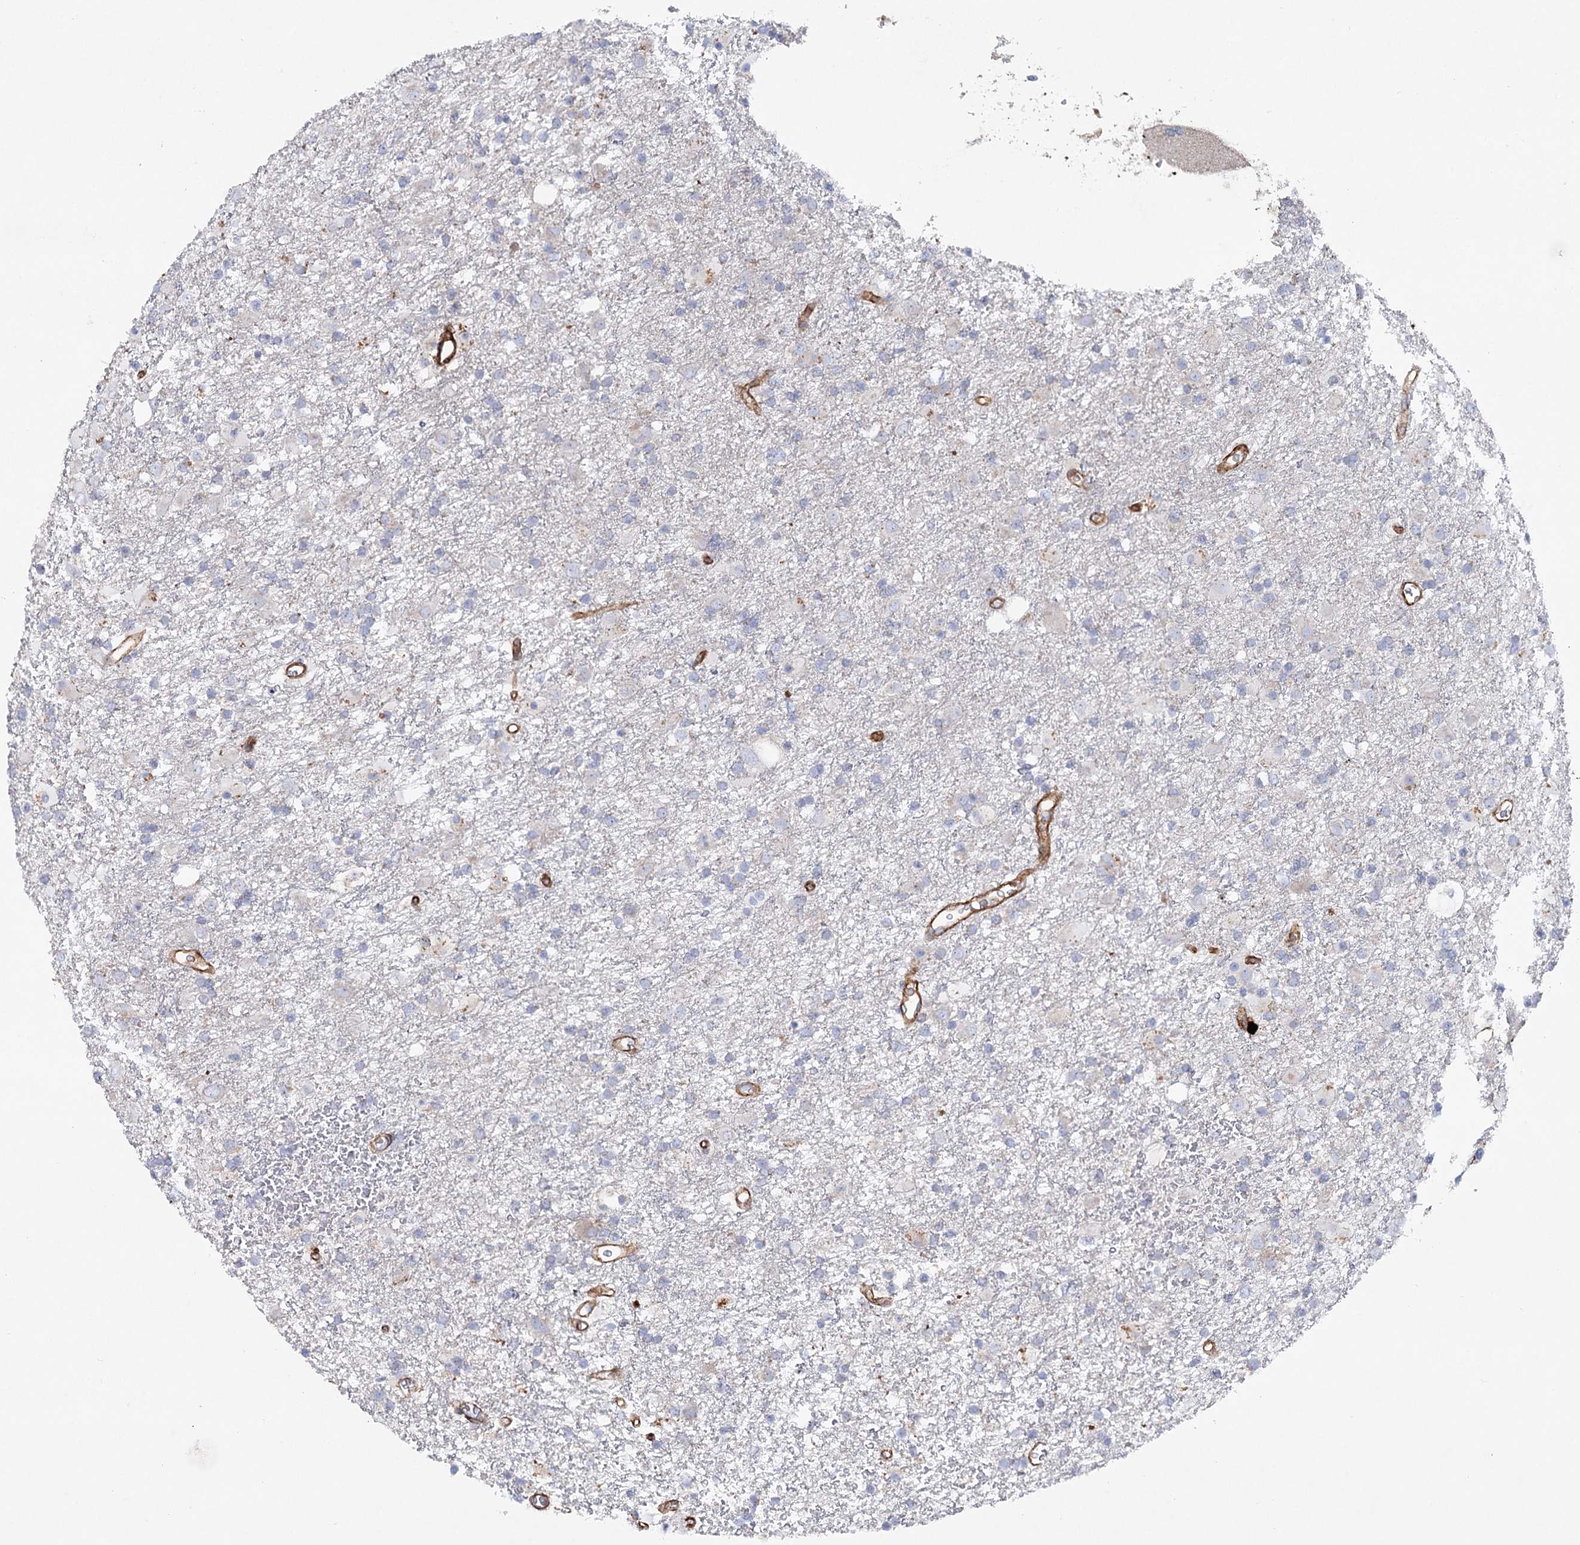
{"staining": {"intensity": "negative", "quantity": "none", "location": "none"}, "tissue": "glioma", "cell_type": "Tumor cells", "image_type": "cancer", "snomed": [{"axis": "morphology", "description": "Glioma, malignant, Low grade"}, {"axis": "topography", "description": "Brain"}], "caption": "High magnification brightfield microscopy of malignant glioma (low-grade) stained with DAB (3,3'-diaminobenzidine) (brown) and counterstained with hematoxylin (blue): tumor cells show no significant positivity.", "gene": "TMEM164", "patient": {"sex": "male", "age": 65}}